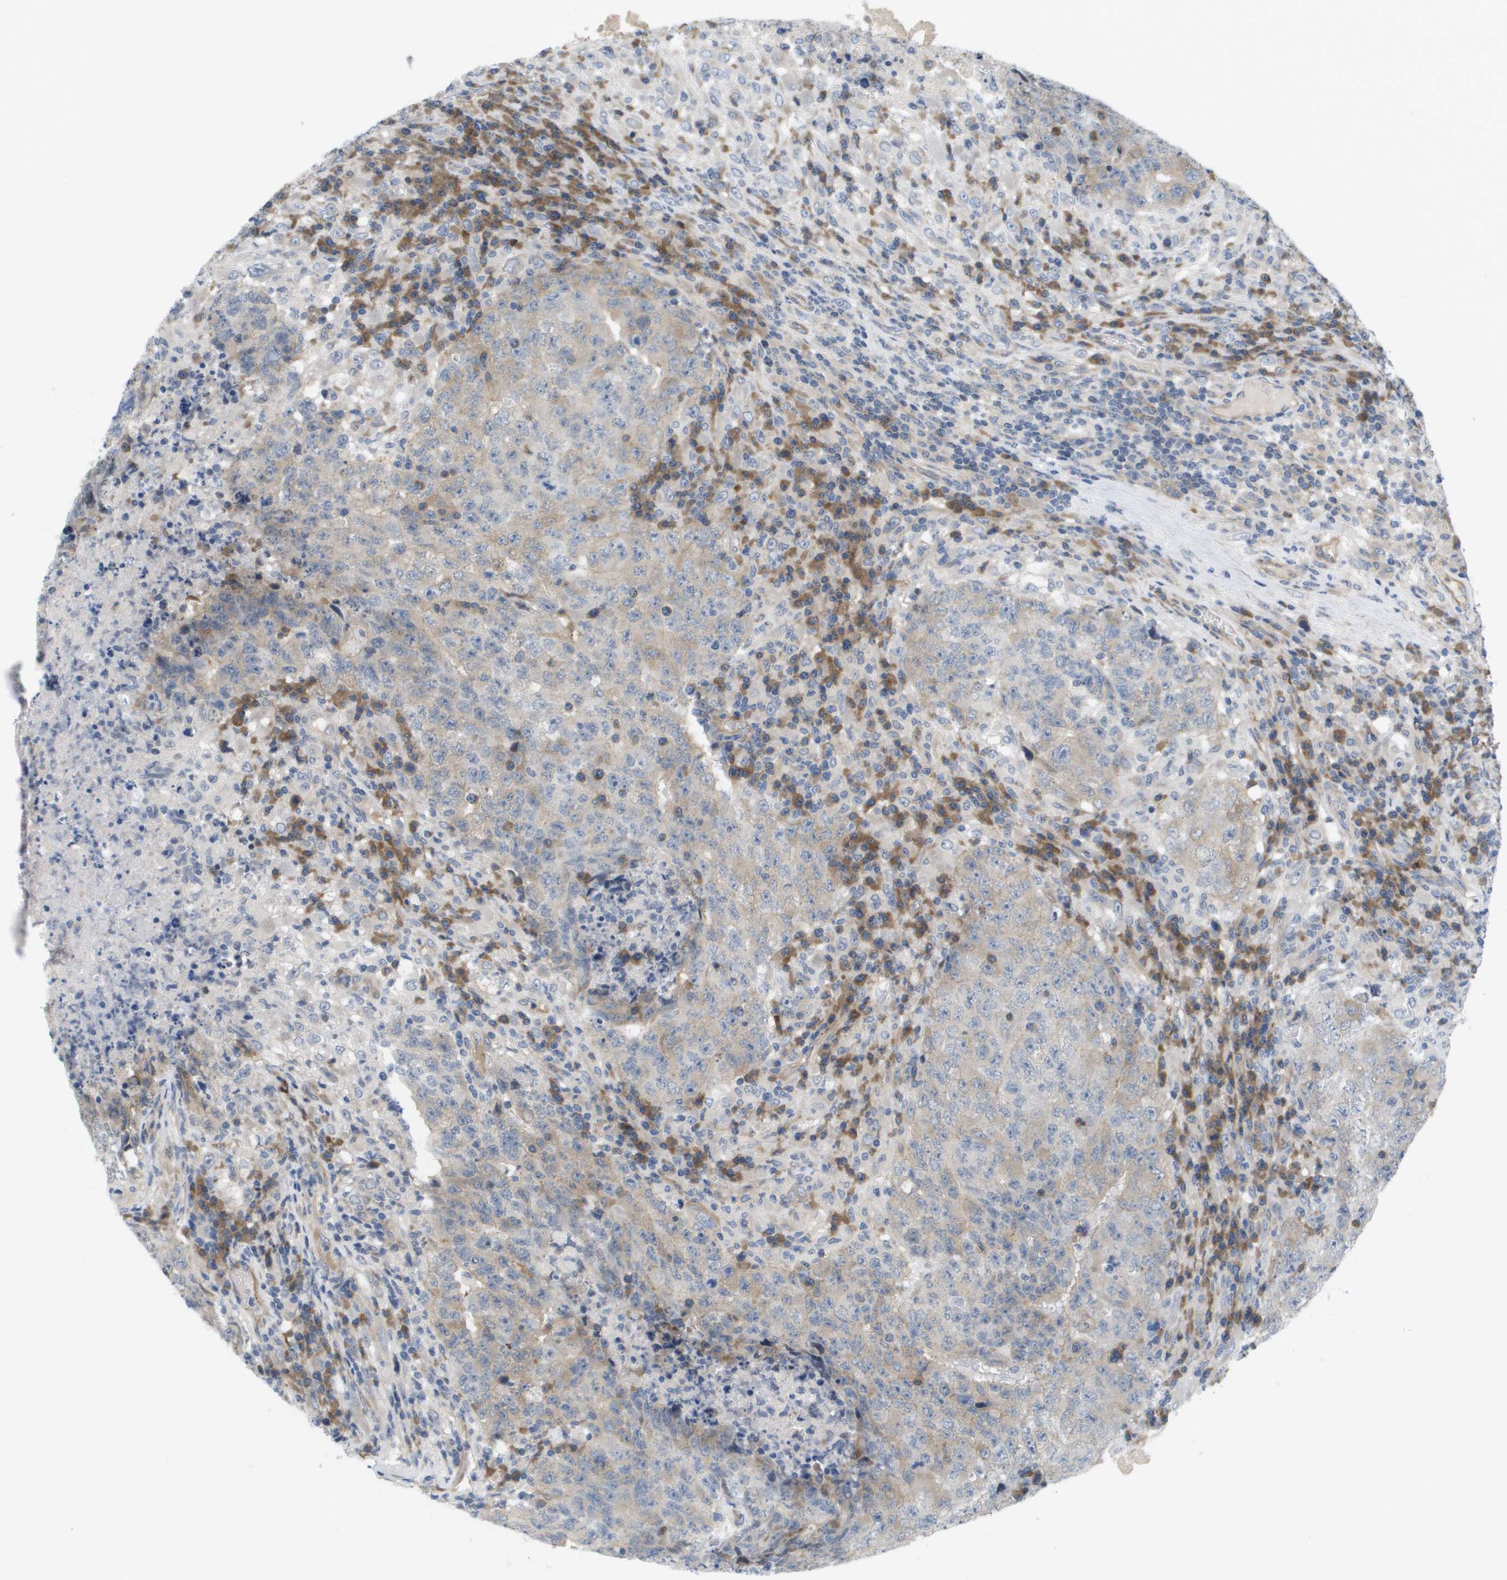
{"staining": {"intensity": "weak", "quantity": "25%-75%", "location": "cytoplasmic/membranous"}, "tissue": "testis cancer", "cell_type": "Tumor cells", "image_type": "cancer", "snomed": [{"axis": "morphology", "description": "Necrosis, NOS"}, {"axis": "morphology", "description": "Carcinoma, Embryonal, NOS"}, {"axis": "topography", "description": "Testis"}], "caption": "The immunohistochemical stain shows weak cytoplasmic/membranous positivity in tumor cells of testis cancer tissue.", "gene": "MARCHF8", "patient": {"sex": "male", "age": 19}}